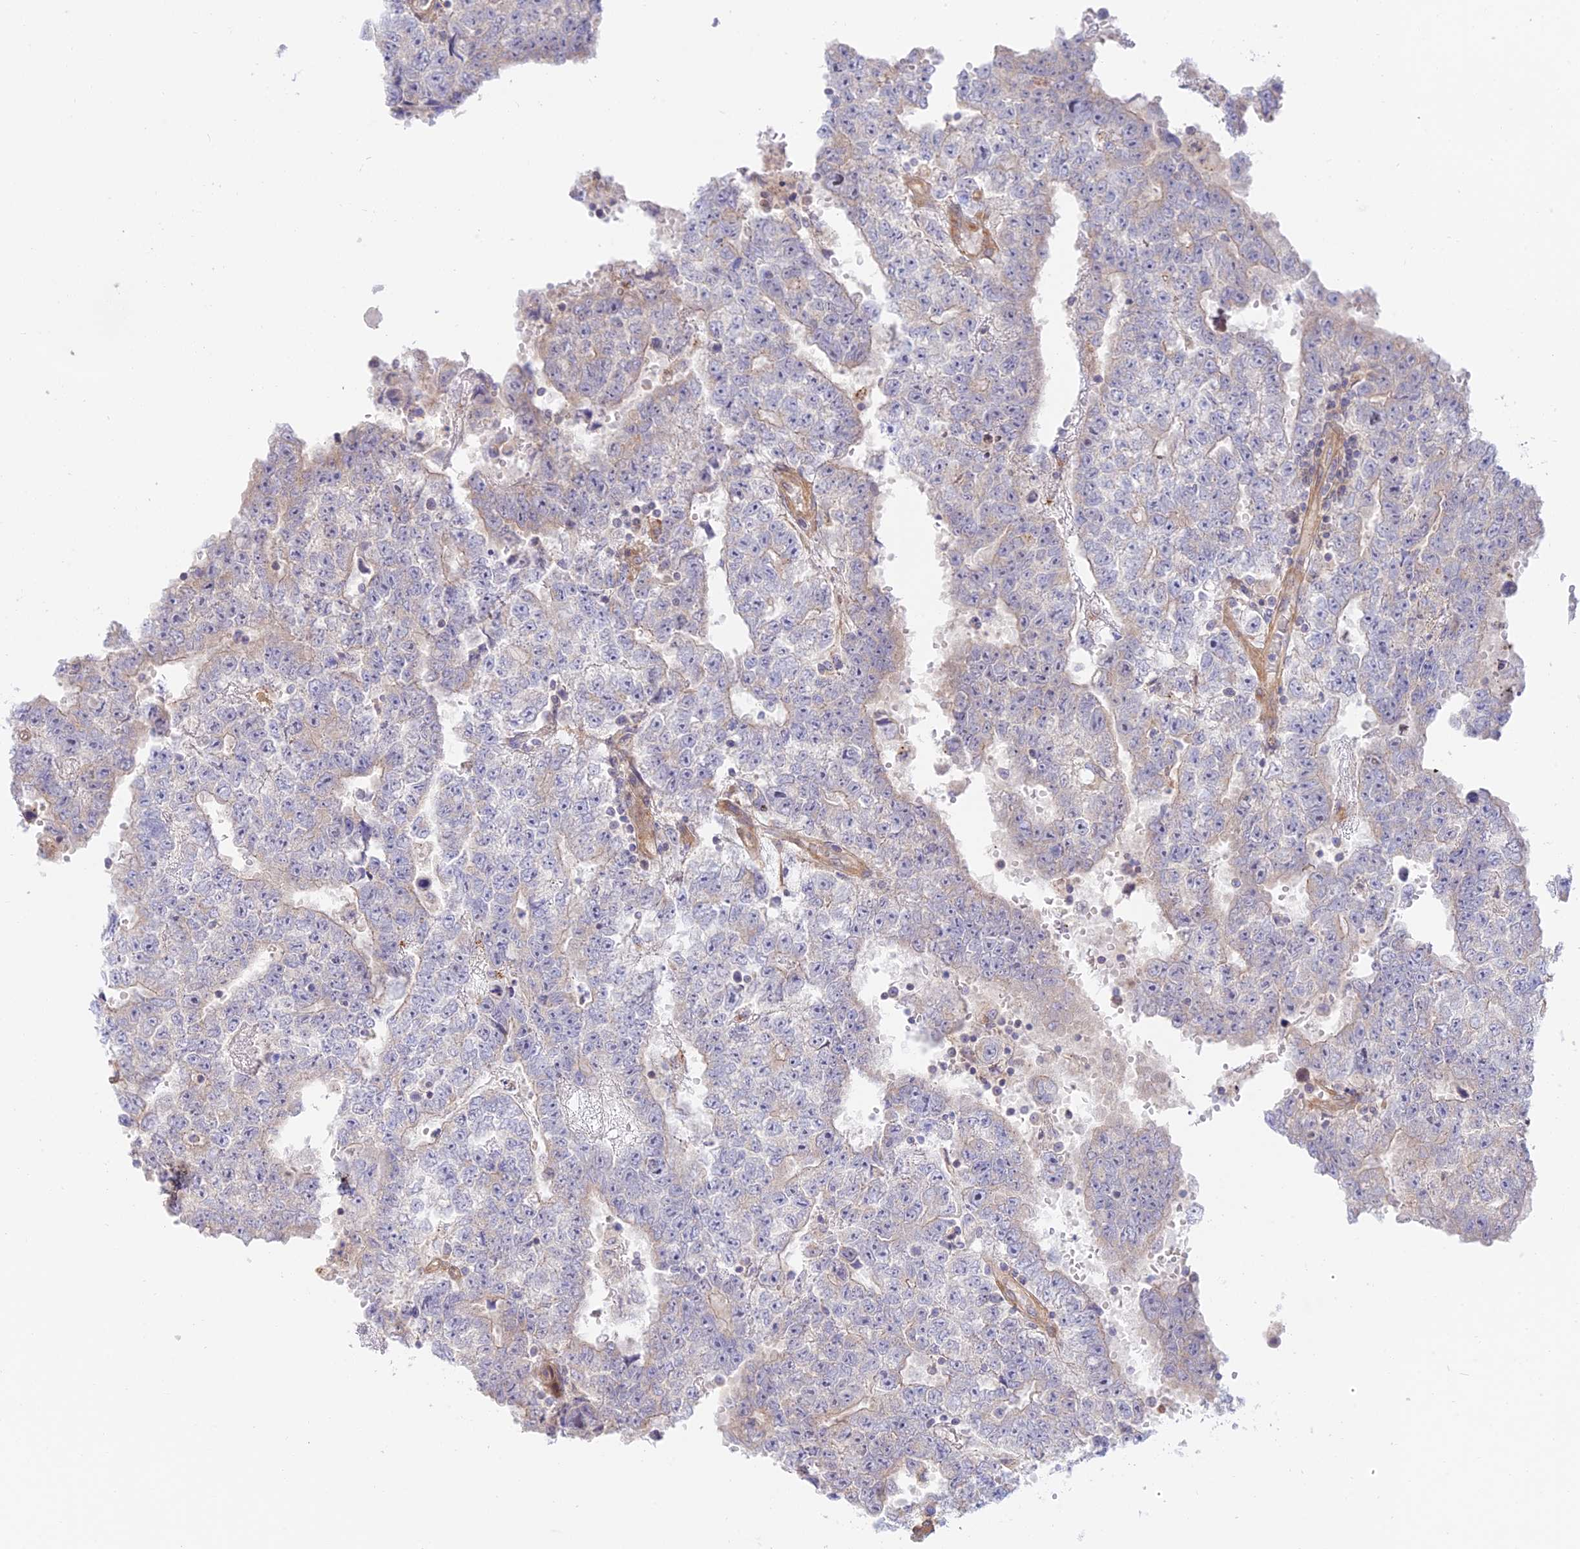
{"staining": {"intensity": "negative", "quantity": "none", "location": "none"}, "tissue": "testis cancer", "cell_type": "Tumor cells", "image_type": "cancer", "snomed": [{"axis": "morphology", "description": "Carcinoma, Embryonal, NOS"}, {"axis": "topography", "description": "Testis"}], "caption": "Protein analysis of testis cancer reveals no significant expression in tumor cells.", "gene": "KCNAB1", "patient": {"sex": "male", "age": 25}}